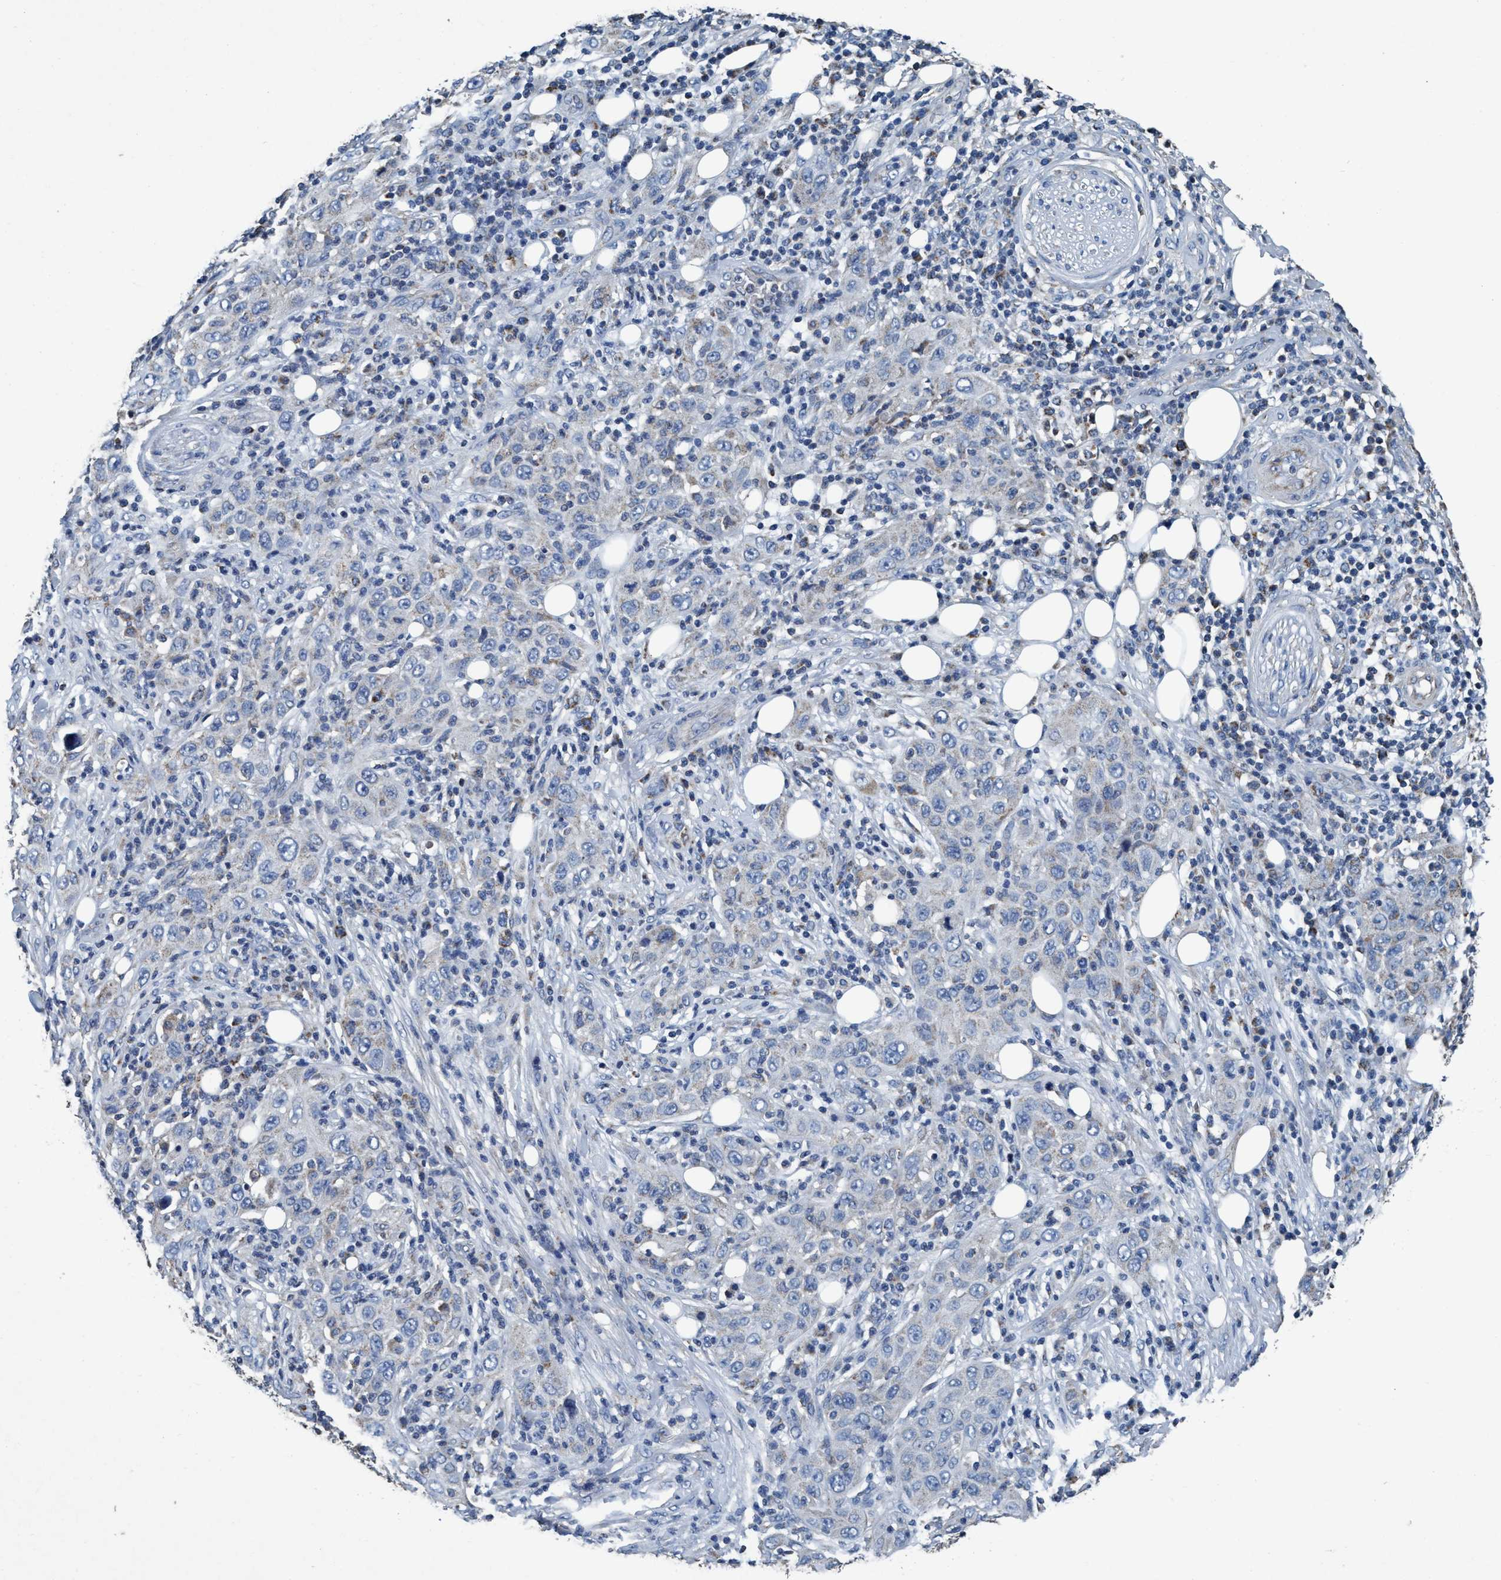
{"staining": {"intensity": "negative", "quantity": "none", "location": "none"}, "tissue": "skin cancer", "cell_type": "Tumor cells", "image_type": "cancer", "snomed": [{"axis": "morphology", "description": "Squamous cell carcinoma, NOS"}, {"axis": "topography", "description": "Skin"}], "caption": "Tumor cells are negative for protein expression in human skin cancer. The staining is performed using DAB brown chromogen with nuclei counter-stained in using hematoxylin.", "gene": "ANKFN1", "patient": {"sex": "female", "age": 88}}